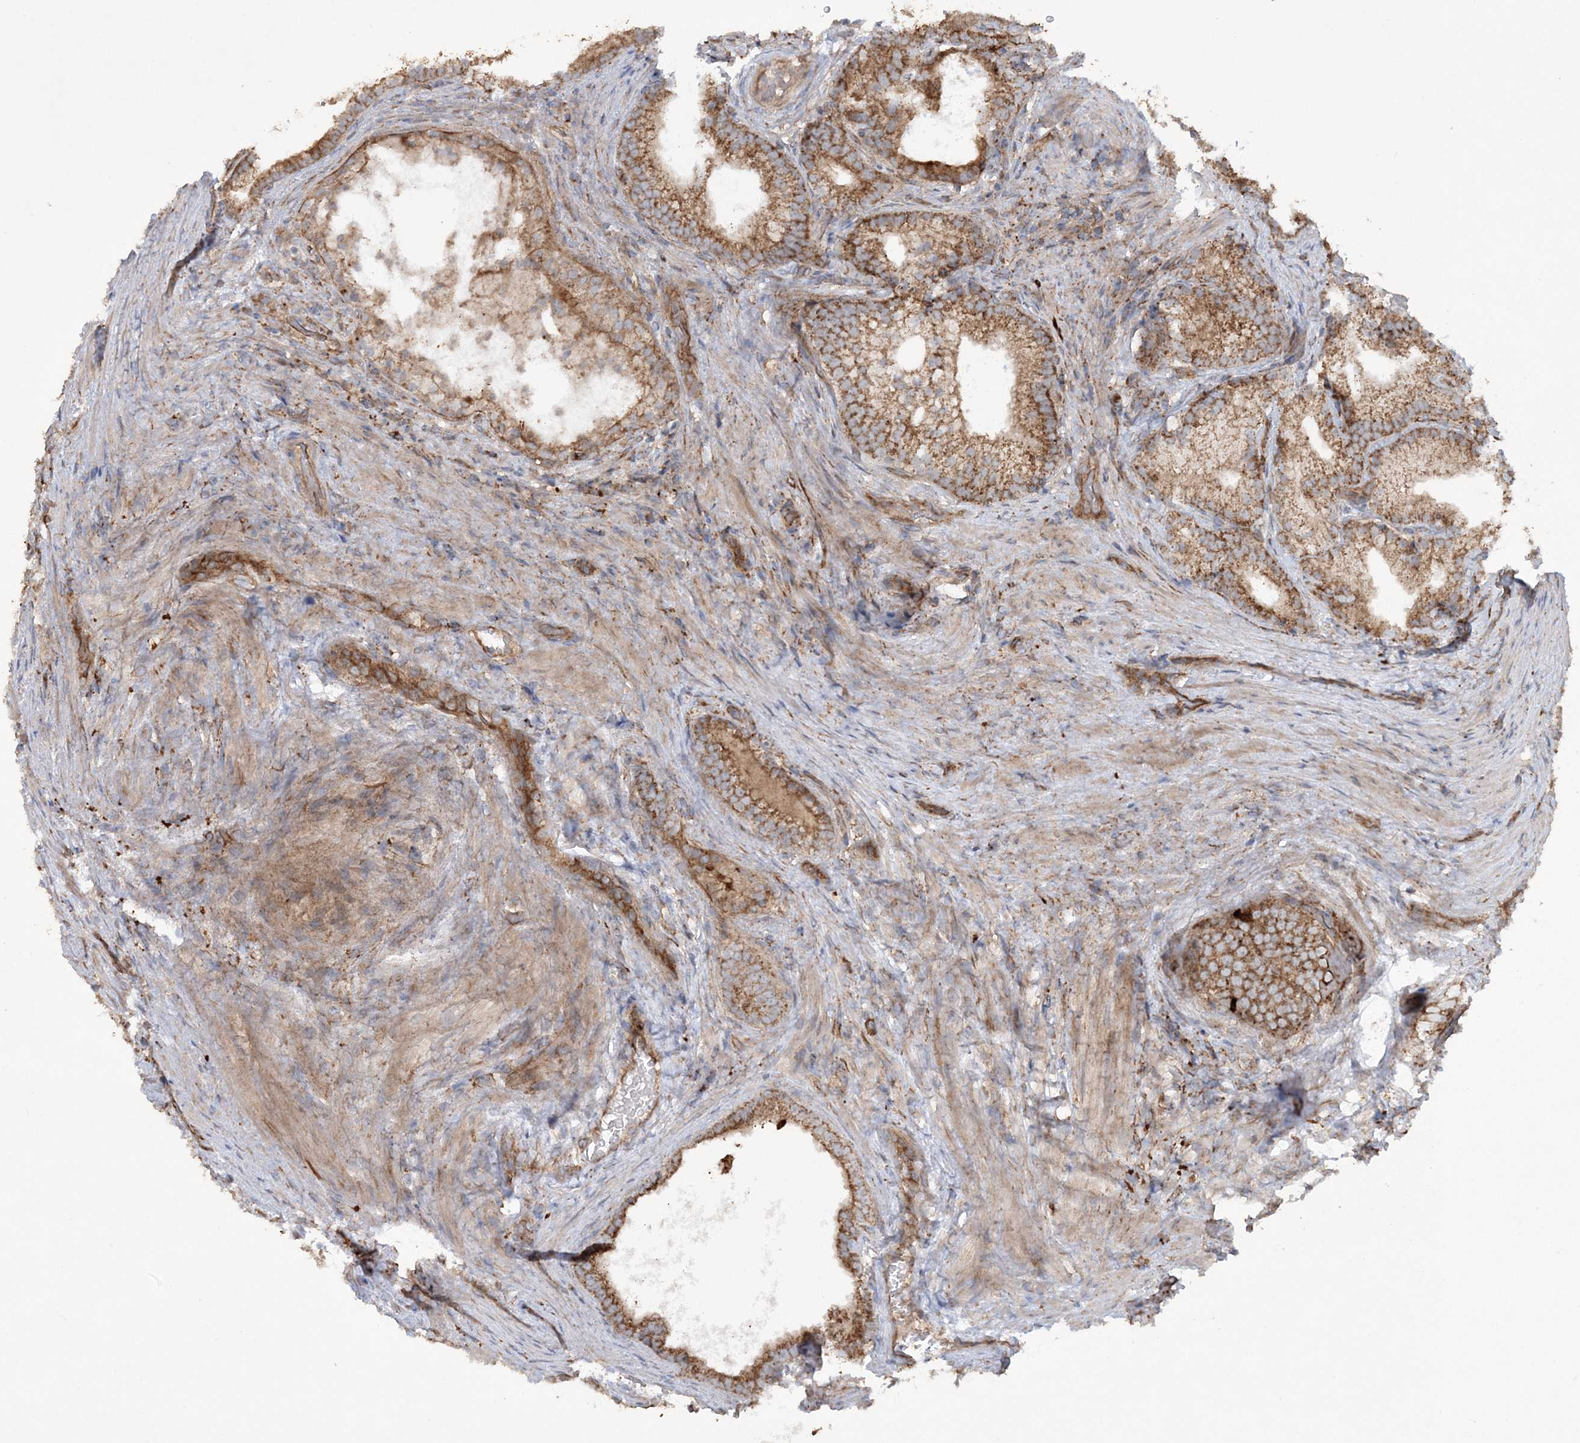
{"staining": {"intensity": "strong", "quantity": ">75%", "location": "cytoplasmic/membranous"}, "tissue": "prostate cancer", "cell_type": "Tumor cells", "image_type": "cancer", "snomed": [{"axis": "morphology", "description": "Adenocarcinoma, Low grade"}, {"axis": "topography", "description": "Prostate"}], "caption": "The image shows immunohistochemical staining of low-grade adenocarcinoma (prostate). There is strong cytoplasmic/membranous positivity is seen in approximately >75% of tumor cells.", "gene": "TTC7A", "patient": {"sex": "male", "age": 71}}